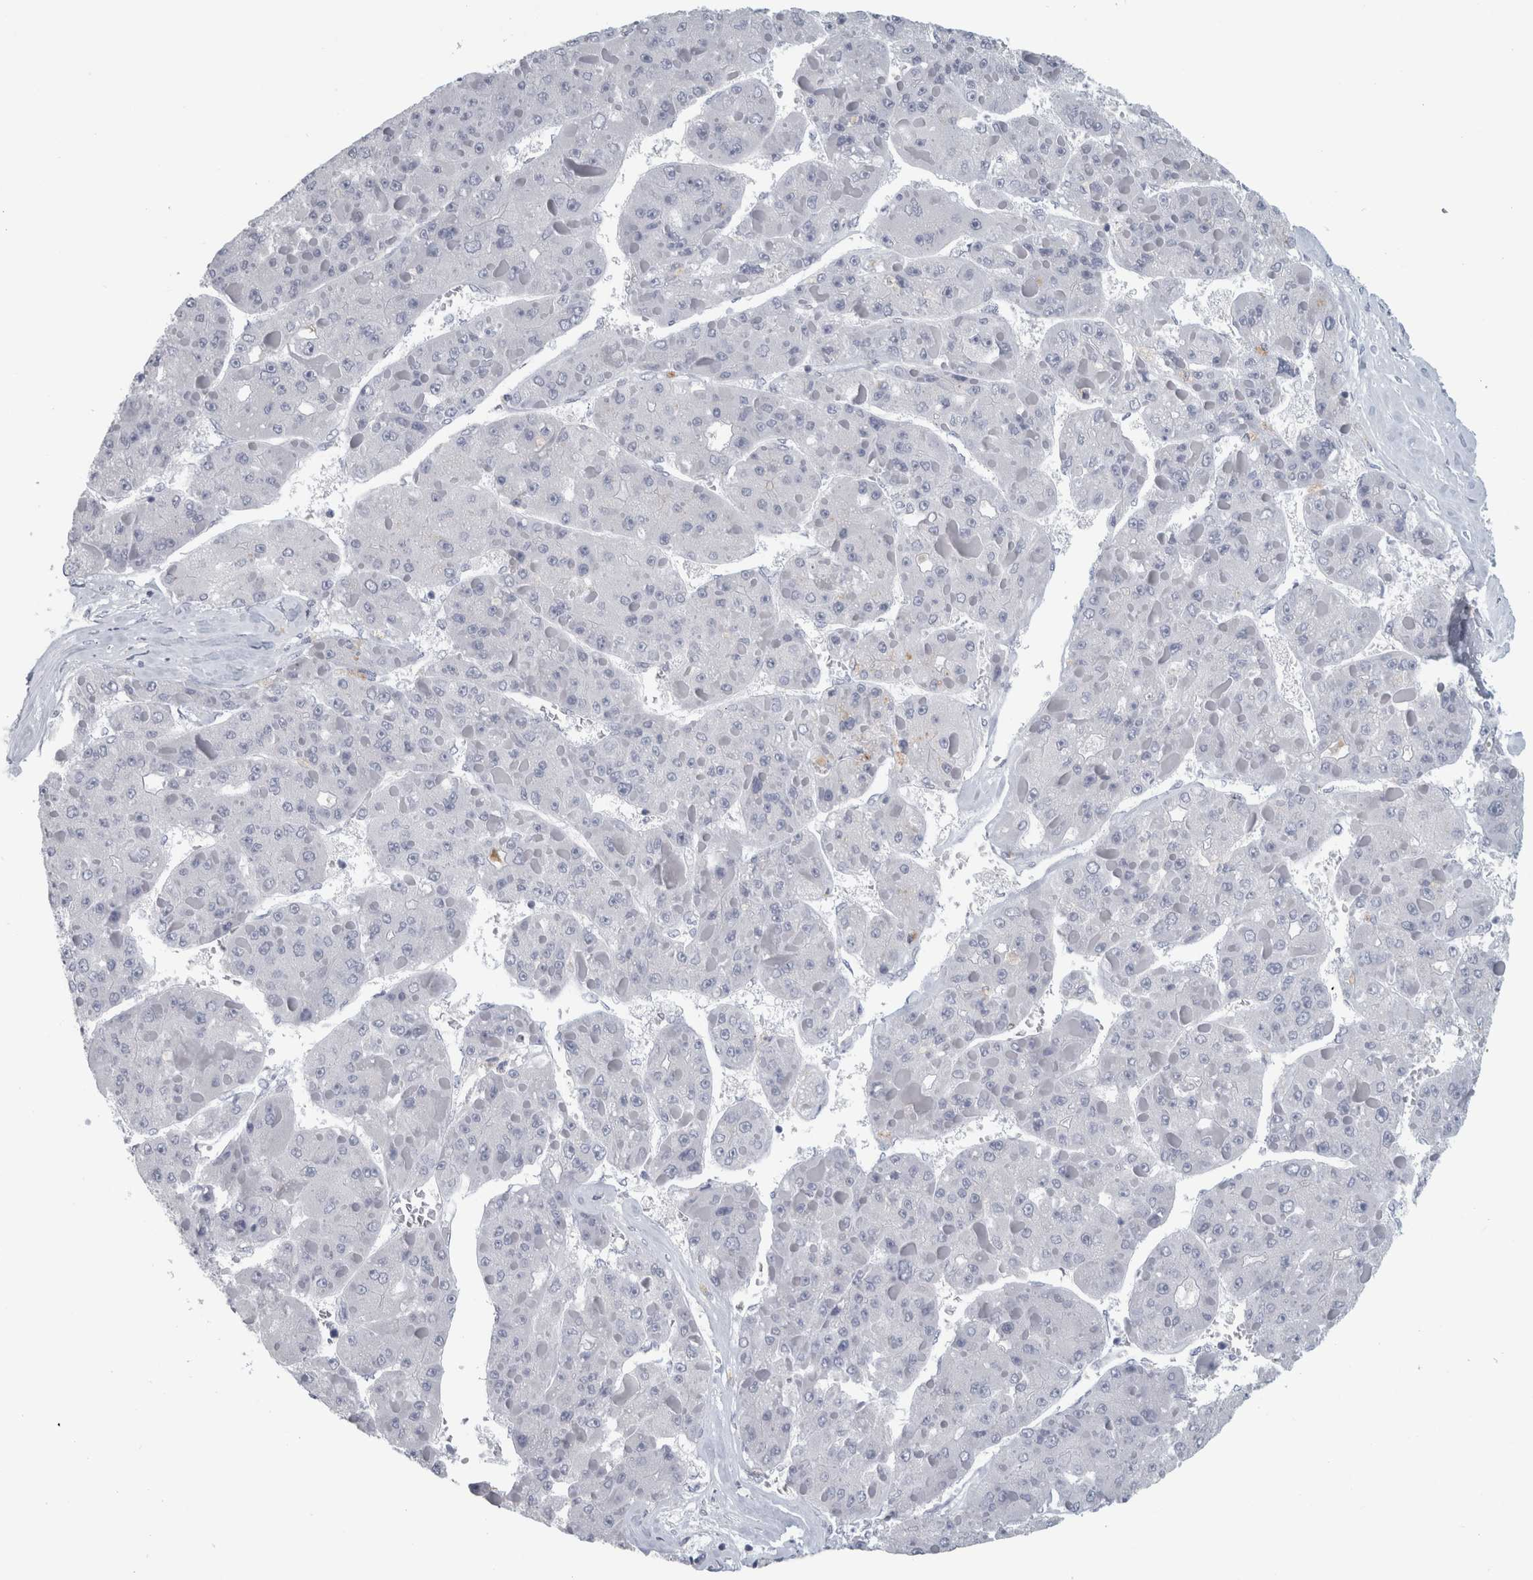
{"staining": {"intensity": "negative", "quantity": "none", "location": "none"}, "tissue": "liver cancer", "cell_type": "Tumor cells", "image_type": "cancer", "snomed": [{"axis": "morphology", "description": "Carcinoma, Hepatocellular, NOS"}, {"axis": "topography", "description": "Liver"}], "caption": "The immunohistochemistry histopathology image has no significant positivity in tumor cells of liver cancer tissue. (DAB (3,3'-diaminobenzidine) immunohistochemistry visualized using brightfield microscopy, high magnification).", "gene": "CPE", "patient": {"sex": "female", "age": 73}}